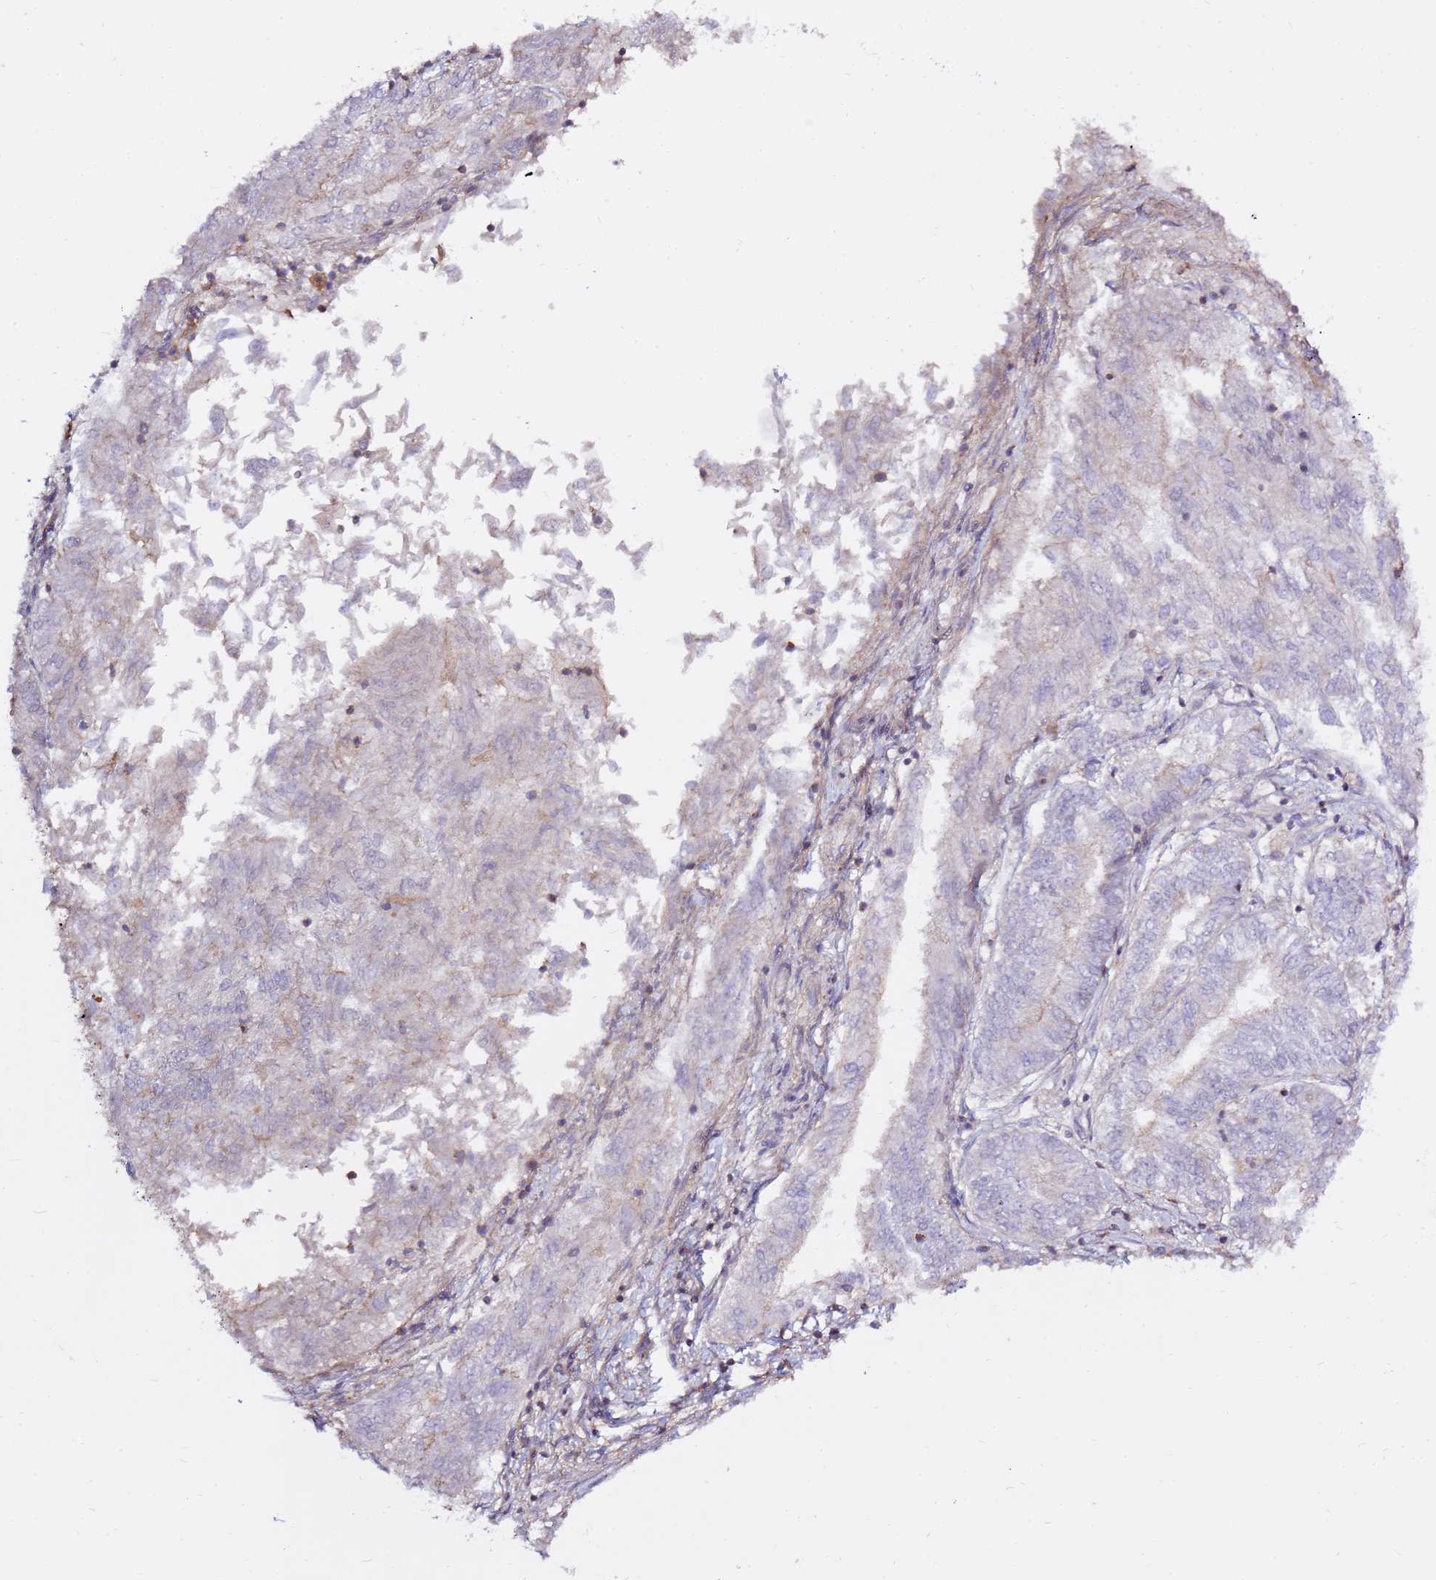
{"staining": {"intensity": "negative", "quantity": "none", "location": "none"}, "tissue": "endometrial cancer", "cell_type": "Tumor cells", "image_type": "cancer", "snomed": [{"axis": "morphology", "description": "Adenocarcinoma, NOS"}, {"axis": "topography", "description": "Endometrium"}], "caption": "Immunohistochemical staining of endometrial cancer (adenocarcinoma) demonstrates no significant positivity in tumor cells.", "gene": "EVA1B", "patient": {"sex": "female", "age": 58}}